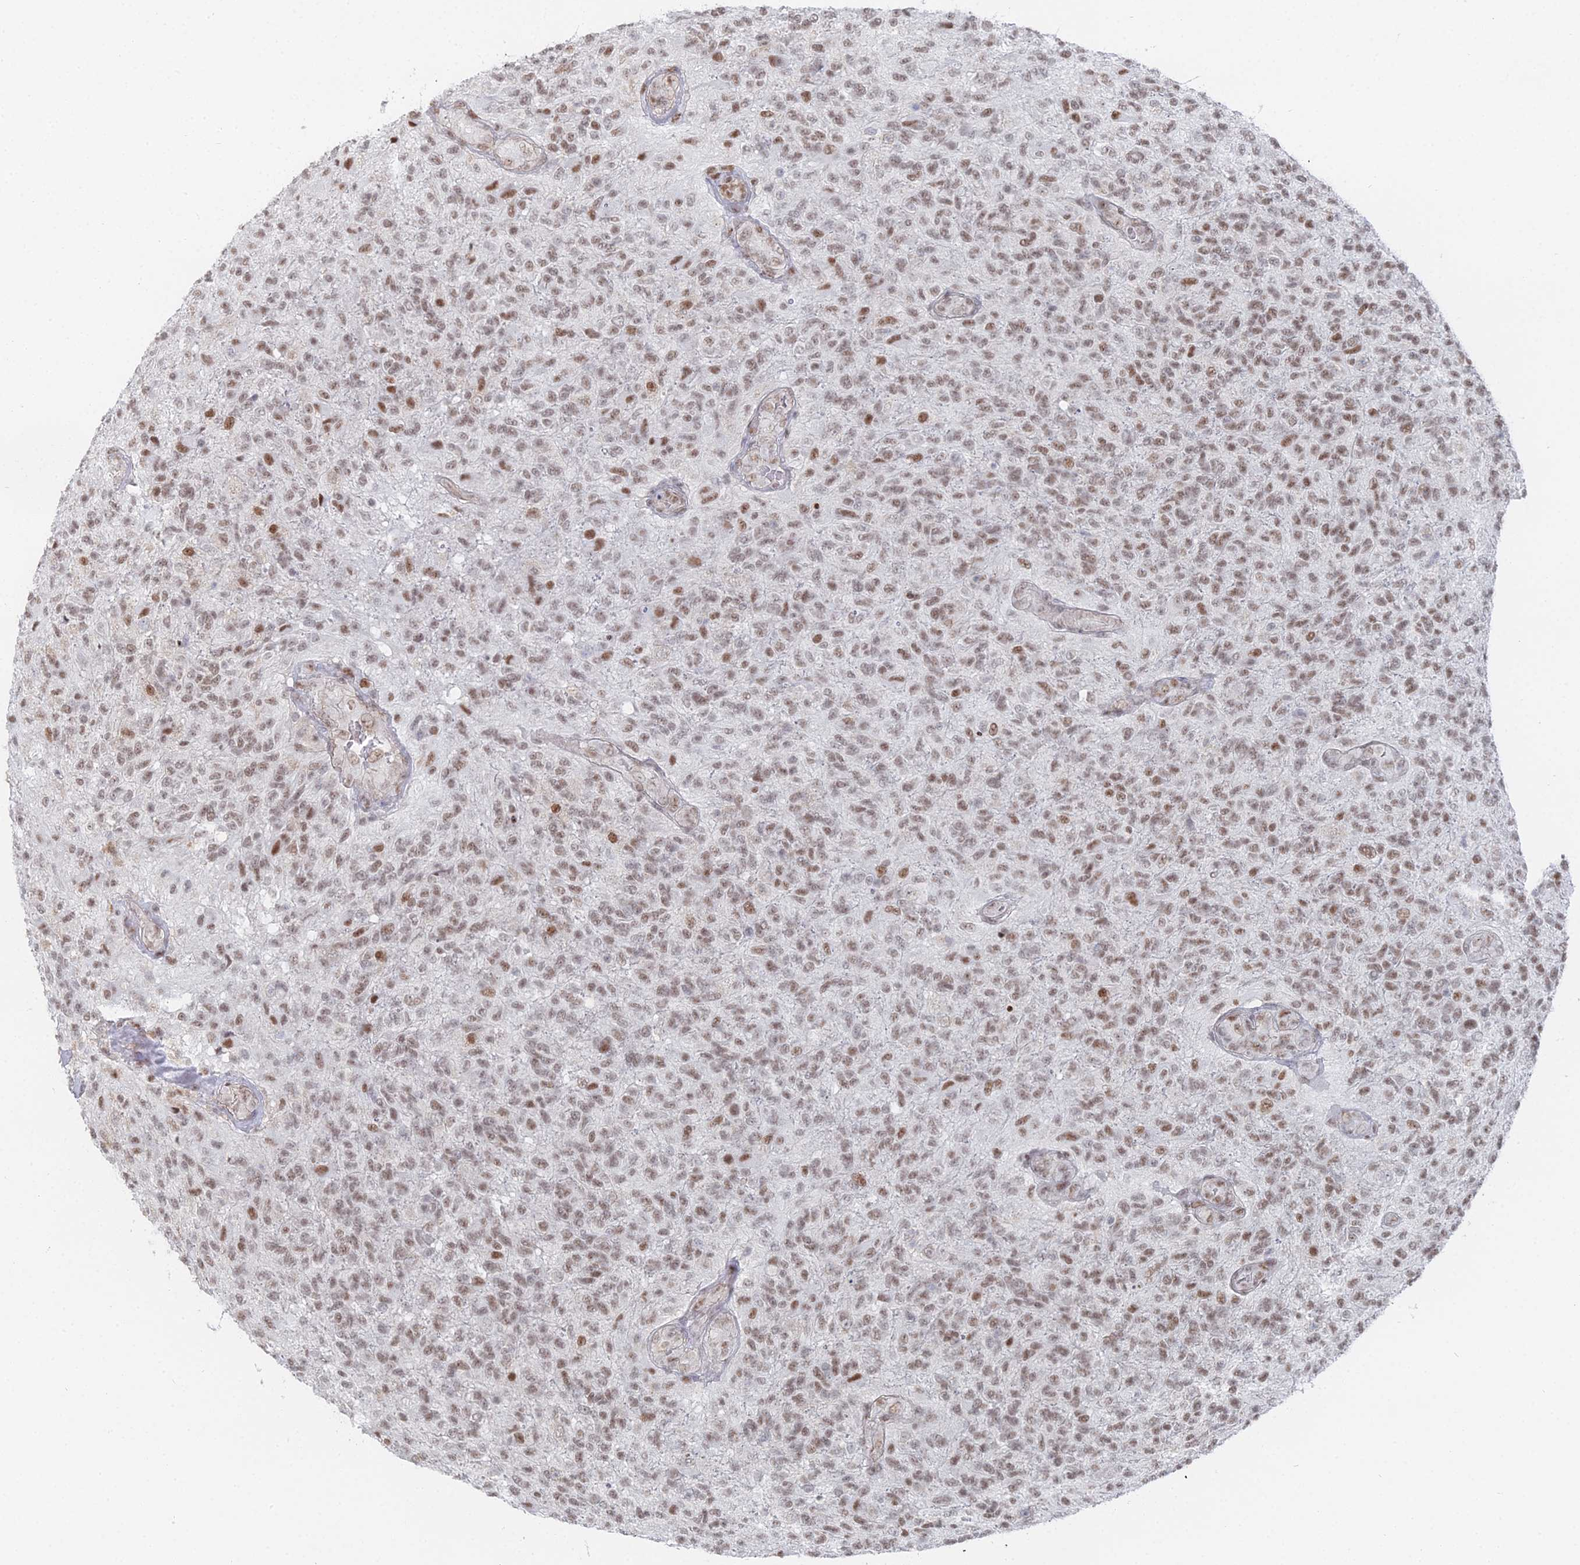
{"staining": {"intensity": "moderate", "quantity": ">75%", "location": "nuclear"}, "tissue": "glioma", "cell_type": "Tumor cells", "image_type": "cancer", "snomed": [{"axis": "morphology", "description": "Glioma, malignant, High grade"}, {"axis": "topography", "description": "Brain"}], "caption": "Immunohistochemical staining of malignant glioma (high-grade) reveals moderate nuclear protein expression in approximately >75% of tumor cells.", "gene": "GSC2", "patient": {"sex": "male", "age": 56}}